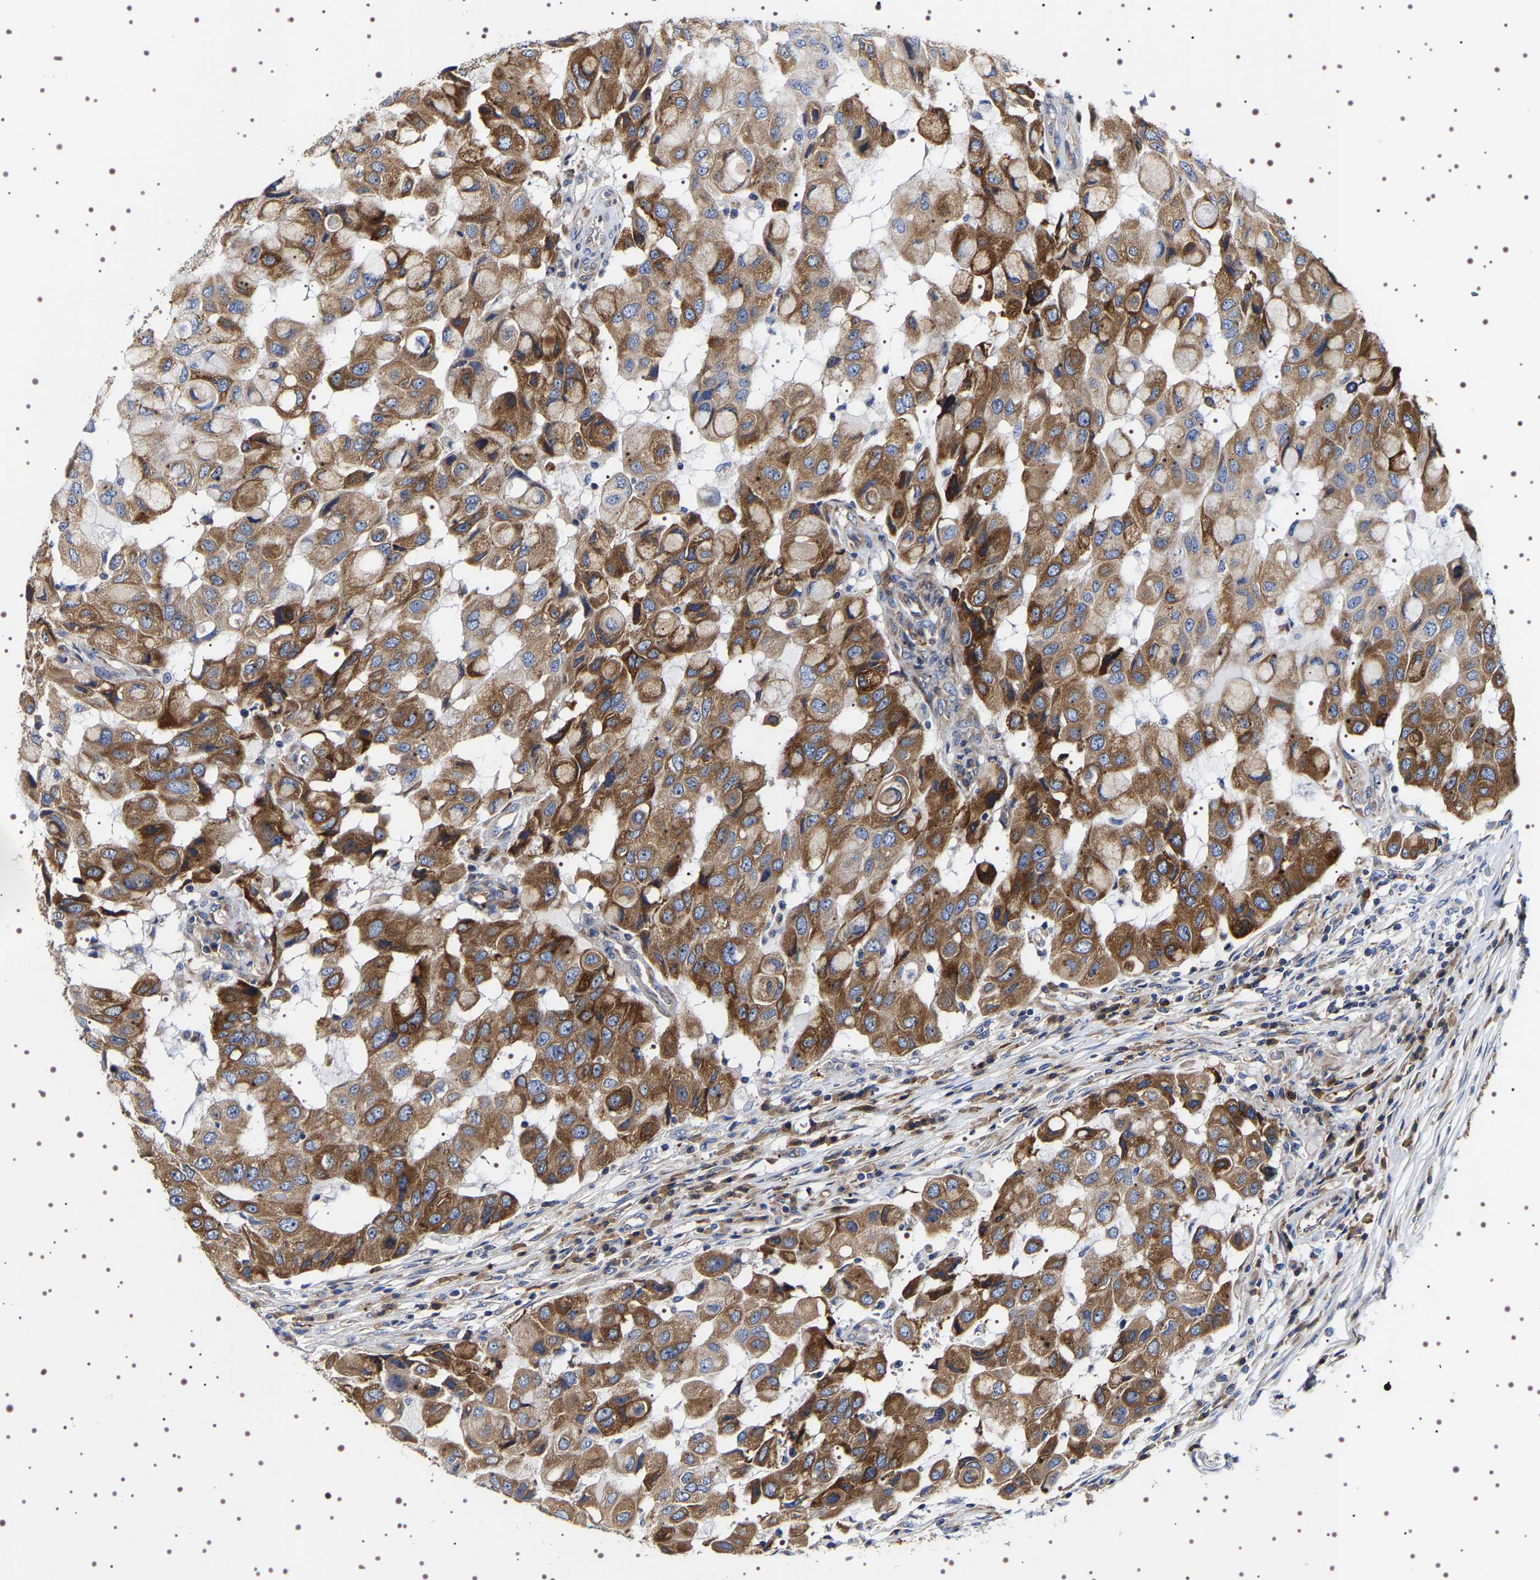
{"staining": {"intensity": "moderate", "quantity": ">75%", "location": "cytoplasmic/membranous"}, "tissue": "breast cancer", "cell_type": "Tumor cells", "image_type": "cancer", "snomed": [{"axis": "morphology", "description": "Duct carcinoma"}, {"axis": "topography", "description": "Breast"}], "caption": "DAB (3,3'-diaminobenzidine) immunohistochemical staining of human breast infiltrating ductal carcinoma shows moderate cytoplasmic/membranous protein staining in about >75% of tumor cells.", "gene": "SQLE", "patient": {"sex": "female", "age": 27}}